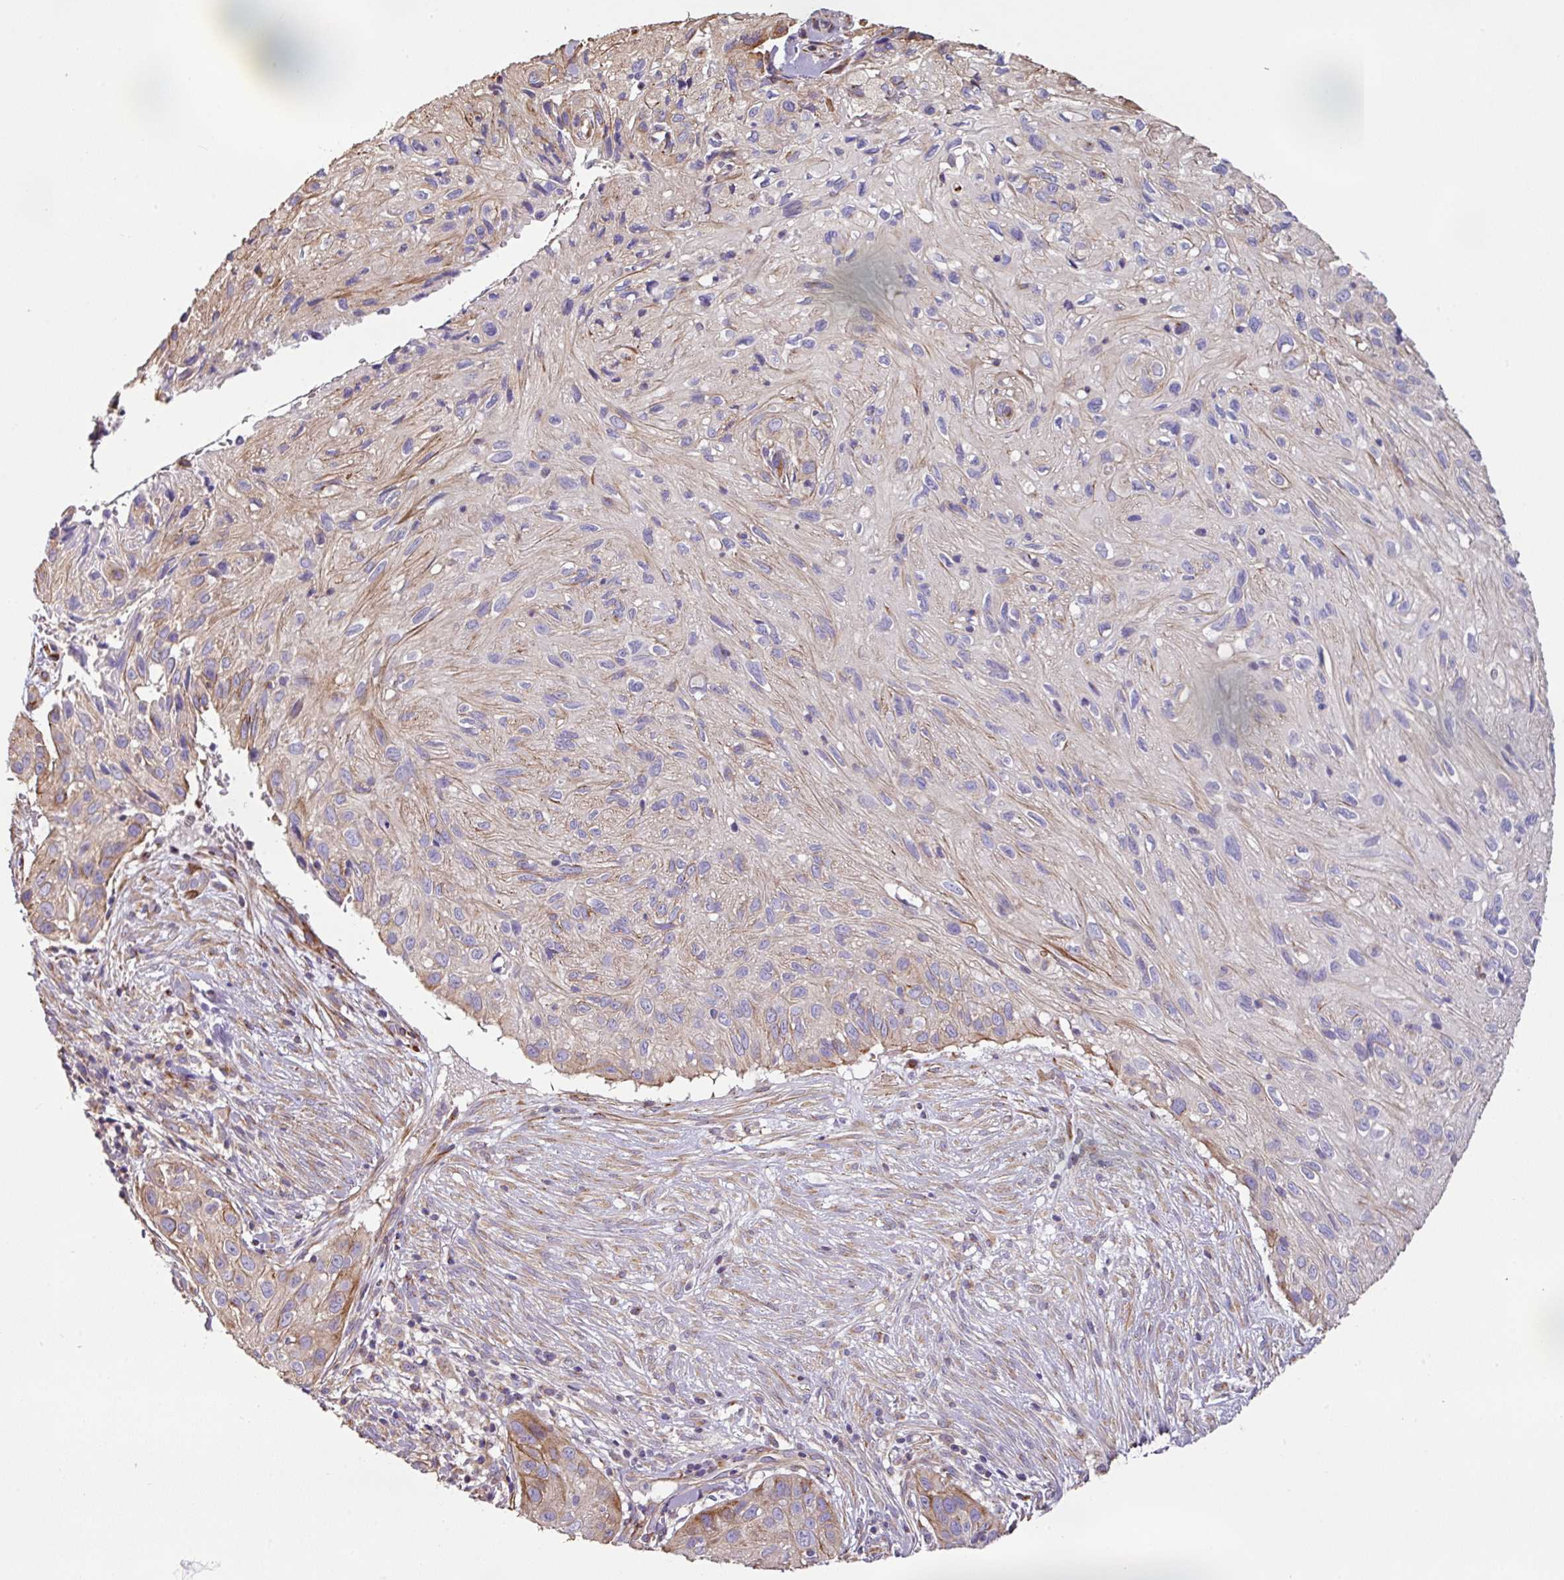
{"staining": {"intensity": "moderate", "quantity": "<25%", "location": "cytoplasmic/membranous"}, "tissue": "skin cancer", "cell_type": "Tumor cells", "image_type": "cancer", "snomed": [{"axis": "morphology", "description": "Squamous cell carcinoma, NOS"}, {"axis": "topography", "description": "Skin"}], "caption": "A micrograph of skin squamous cell carcinoma stained for a protein displays moderate cytoplasmic/membranous brown staining in tumor cells.", "gene": "MRRF", "patient": {"sex": "male", "age": 82}}